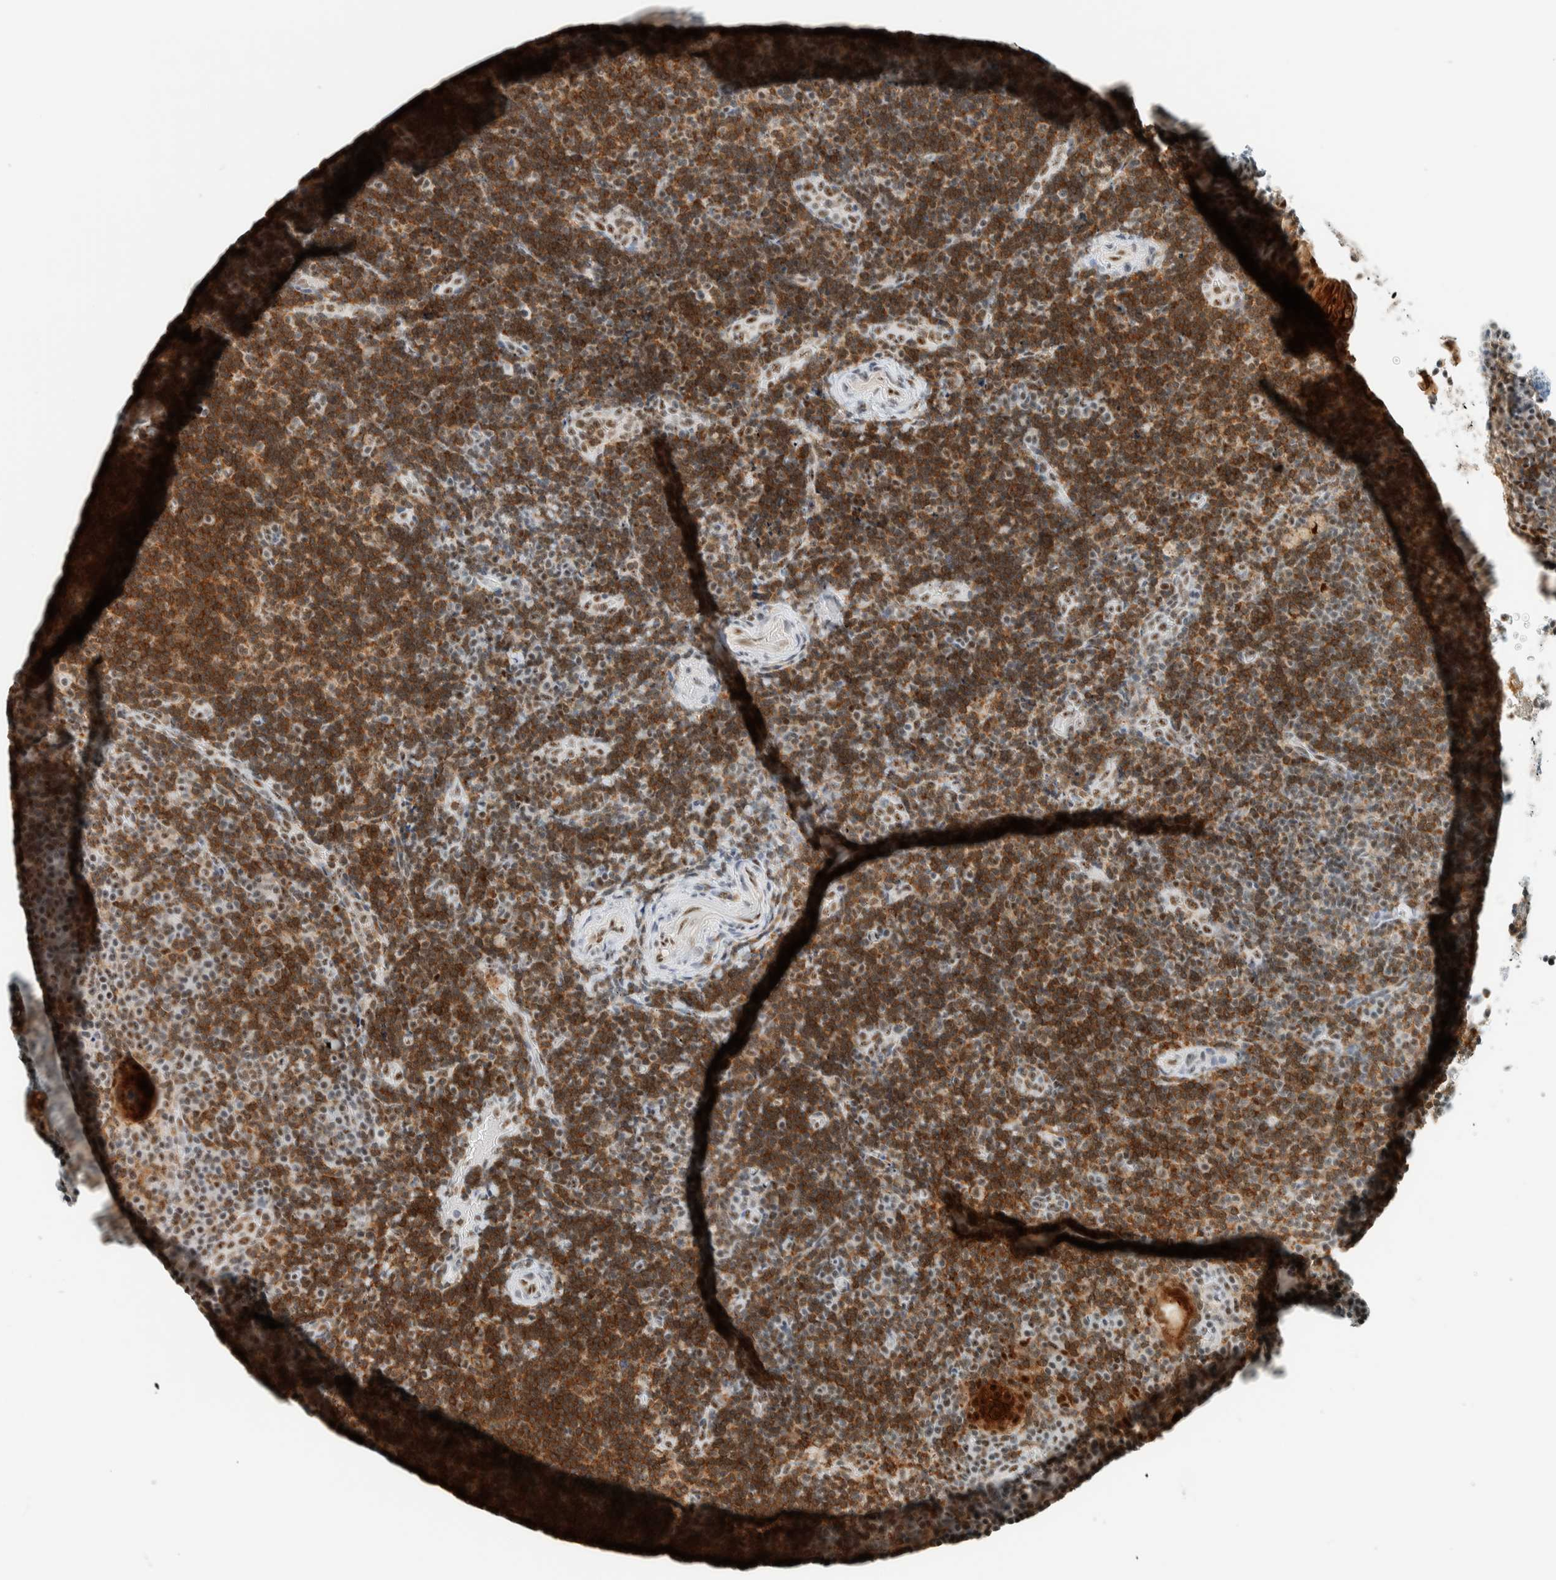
{"staining": {"intensity": "moderate", "quantity": ">75%", "location": "cytoplasmic/membranous"}, "tissue": "lymphoma", "cell_type": "Tumor cells", "image_type": "cancer", "snomed": [{"axis": "morphology", "description": "Malignant lymphoma, non-Hodgkin's type, High grade"}, {"axis": "topography", "description": "Tonsil"}], "caption": "The histopathology image reveals staining of high-grade malignant lymphoma, non-Hodgkin's type, revealing moderate cytoplasmic/membranous protein staining (brown color) within tumor cells.", "gene": "CYSRT1", "patient": {"sex": "female", "age": 36}}